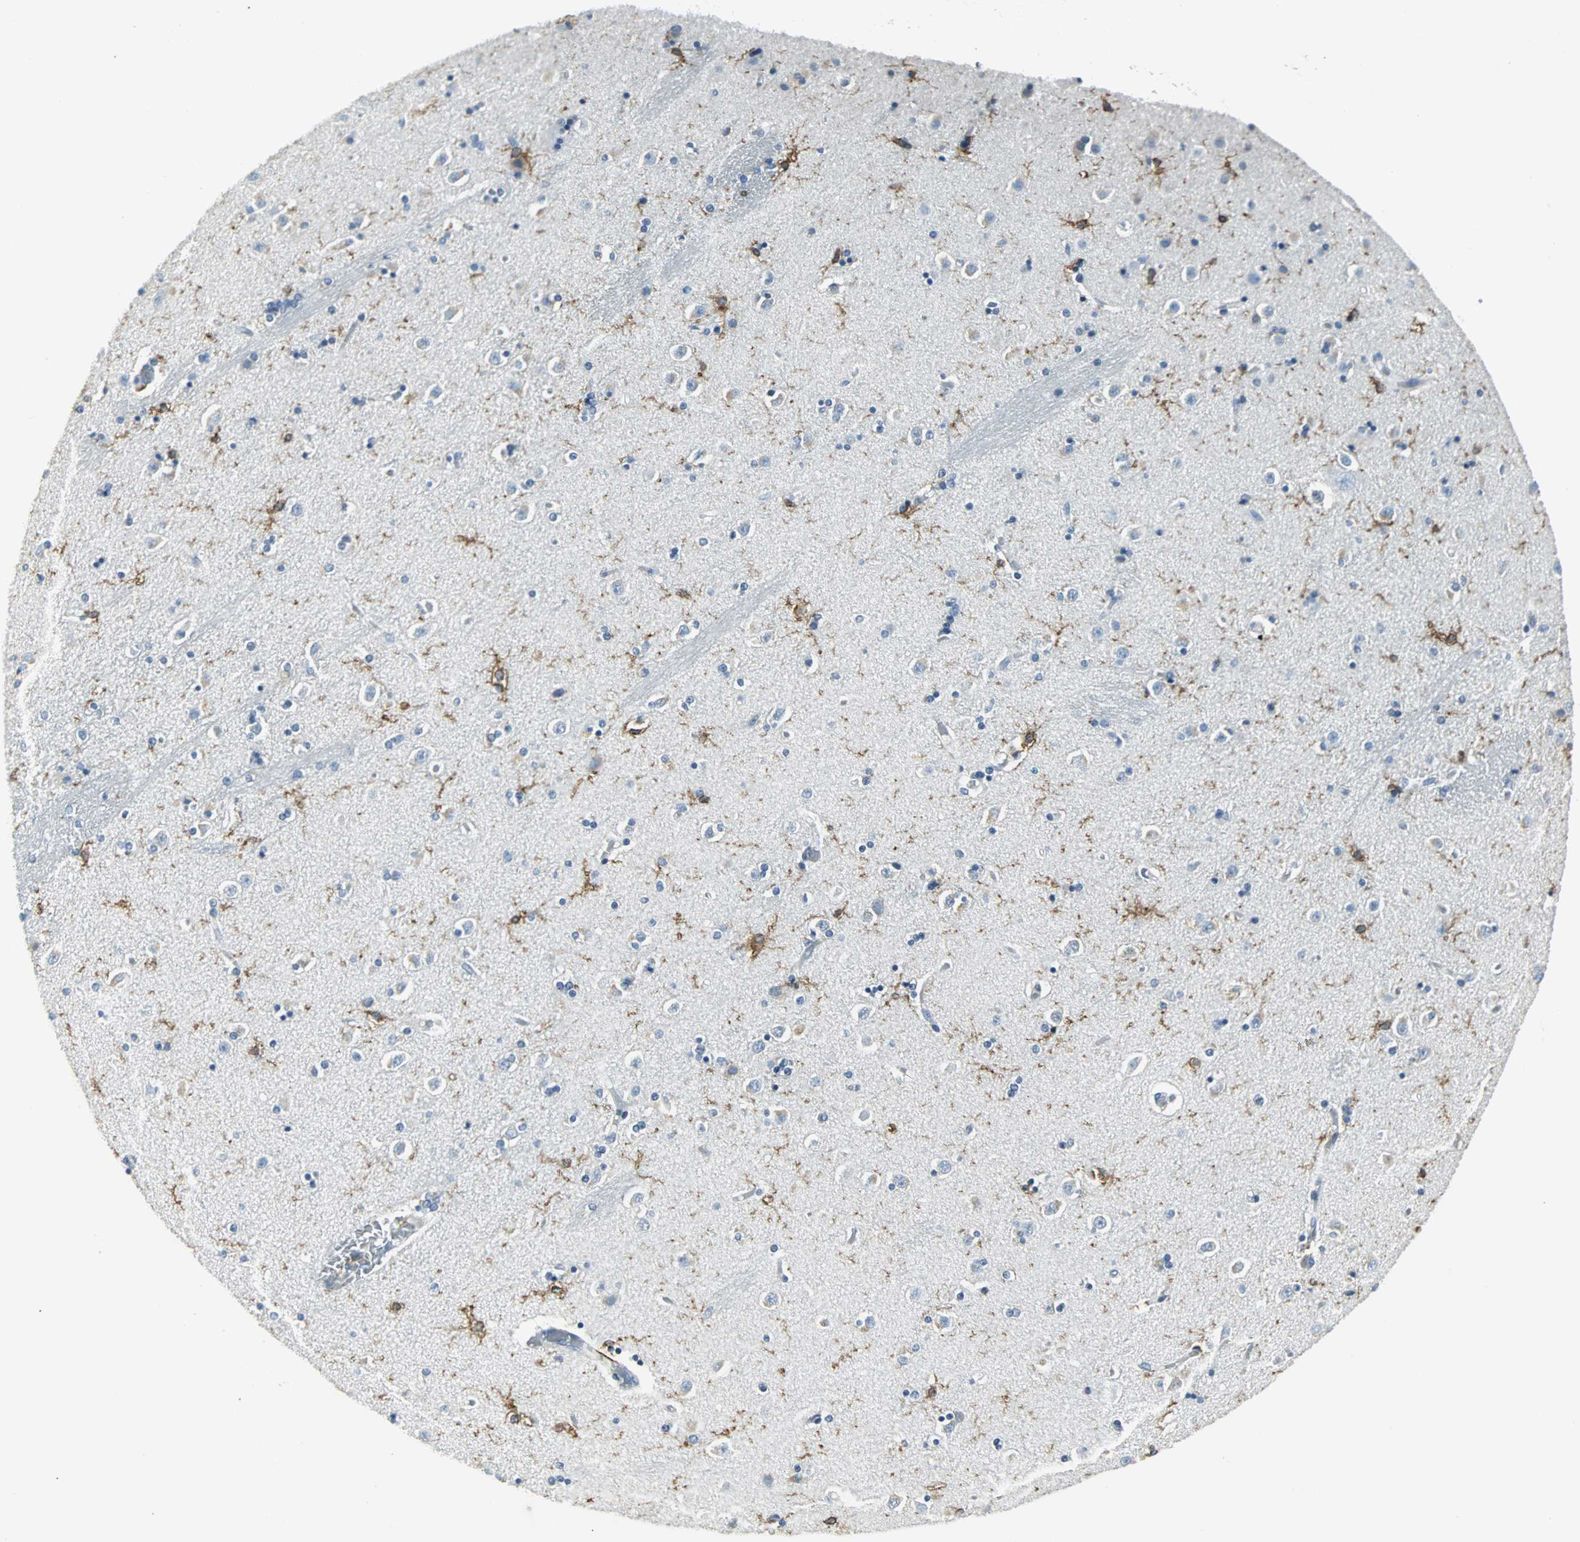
{"staining": {"intensity": "moderate", "quantity": "<25%", "location": "cytoplasmic/membranous"}, "tissue": "caudate", "cell_type": "Glial cells", "image_type": "normal", "snomed": [{"axis": "morphology", "description": "Normal tissue, NOS"}, {"axis": "topography", "description": "Lateral ventricle wall"}], "caption": "A low amount of moderate cytoplasmic/membranous expression is appreciated in about <25% of glial cells in benign caudate. Using DAB (brown) and hematoxylin (blue) stains, captured at high magnification using brightfield microscopy.", "gene": "SLC2A5", "patient": {"sex": "female", "age": 54}}